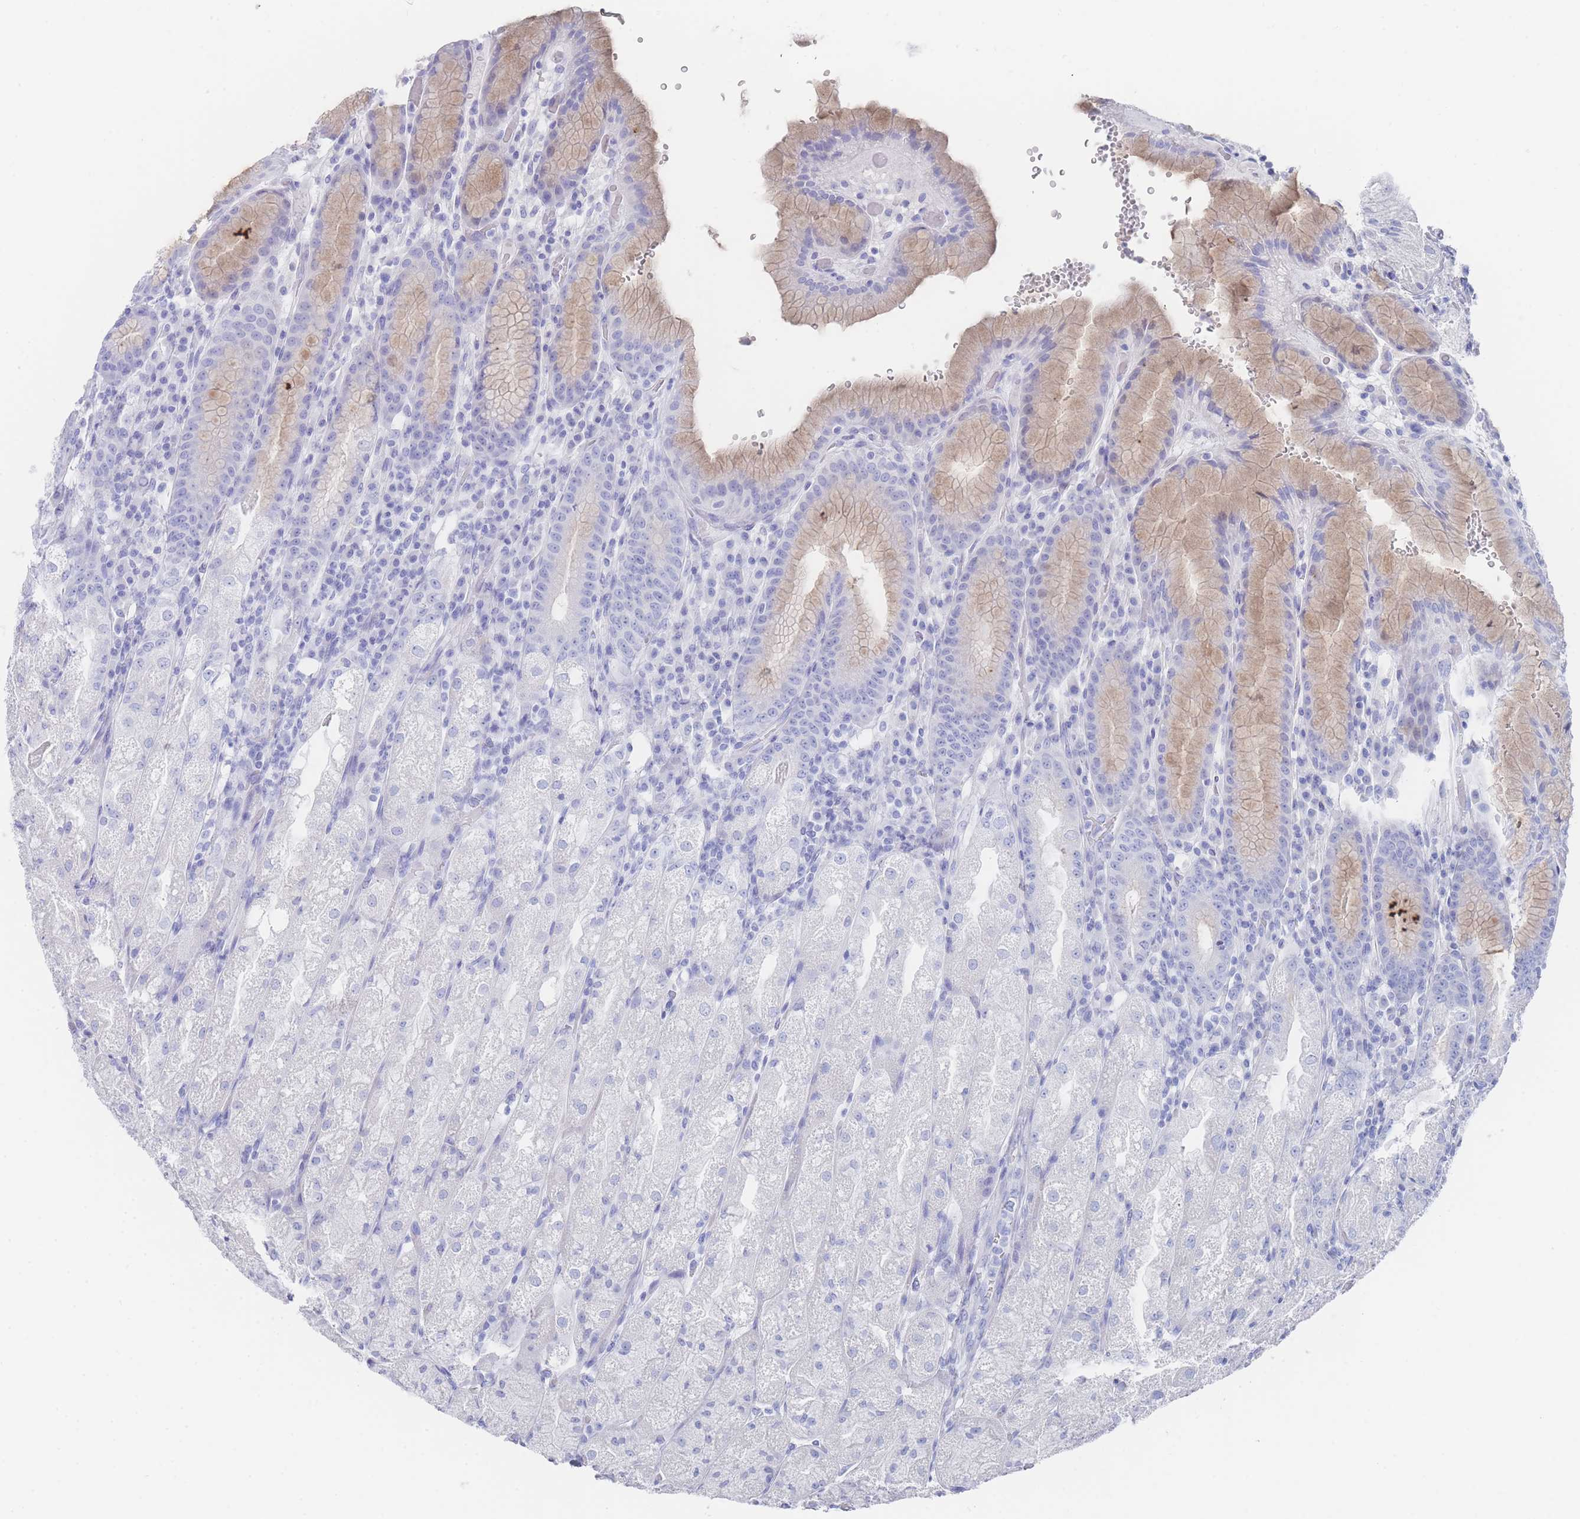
{"staining": {"intensity": "weak", "quantity": "<25%", "location": "cytoplasmic/membranous"}, "tissue": "stomach", "cell_type": "Glandular cells", "image_type": "normal", "snomed": [{"axis": "morphology", "description": "Normal tissue, NOS"}, {"axis": "topography", "description": "Stomach, upper"}], "caption": "This is a micrograph of immunohistochemistry (IHC) staining of unremarkable stomach, which shows no staining in glandular cells. (DAB (3,3'-diaminobenzidine) immunohistochemistry, high magnification).", "gene": "LRRC37A2", "patient": {"sex": "male", "age": 52}}